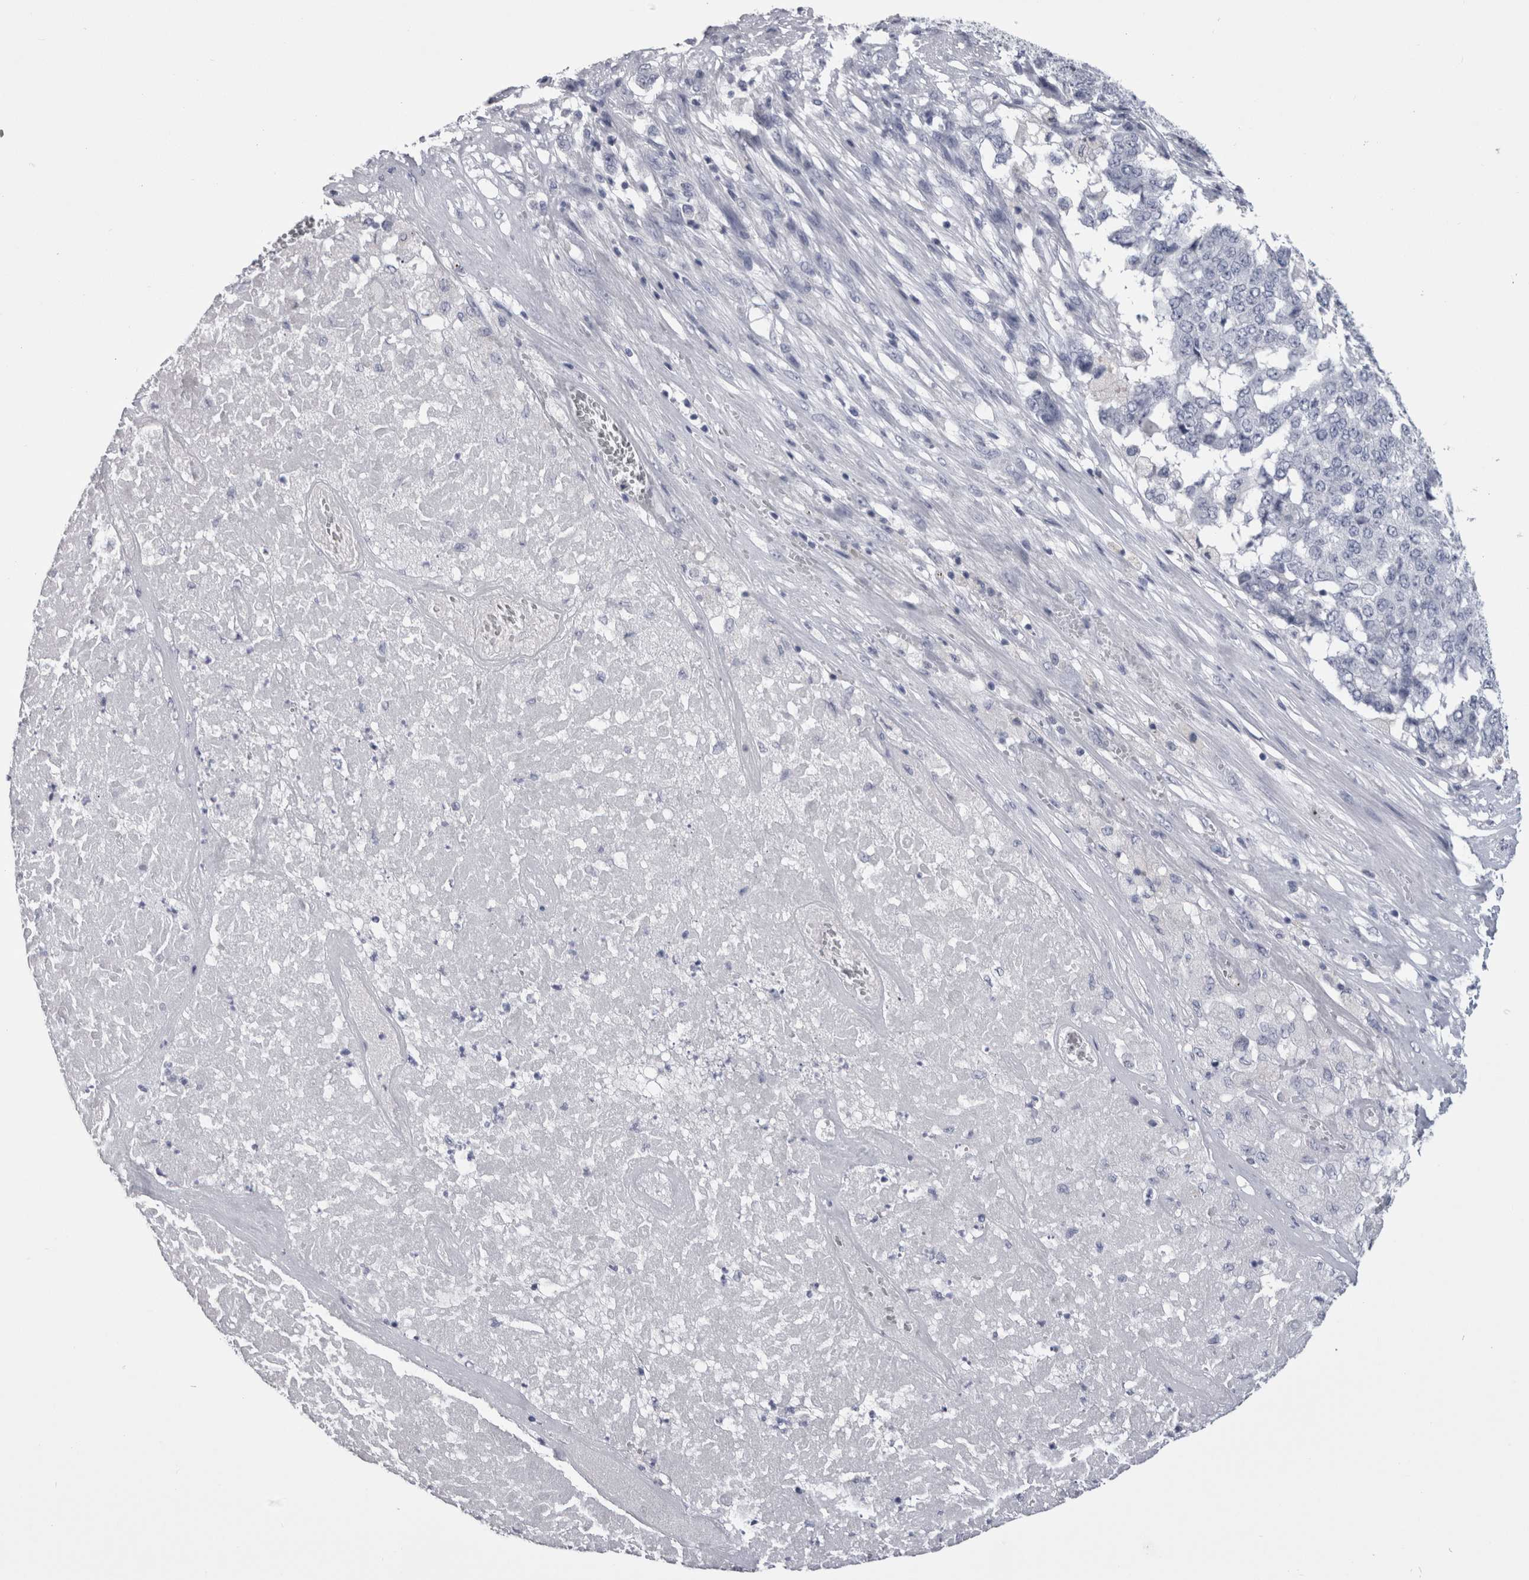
{"staining": {"intensity": "negative", "quantity": "none", "location": "none"}, "tissue": "pancreatic cancer", "cell_type": "Tumor cells", "image_type": "cancer", "snomed": [{"axis": "morphology", "description": "Adenocarcinoma, NOS"}, {"axis": "topography", "description": "Pancreas"}], "caption": "Pancreatic cancer was stained to show a protein in brown. There is no significant expression in tumor cells.", "gene": "PAX5", "patient": {"sex": "male", "age": 50}}